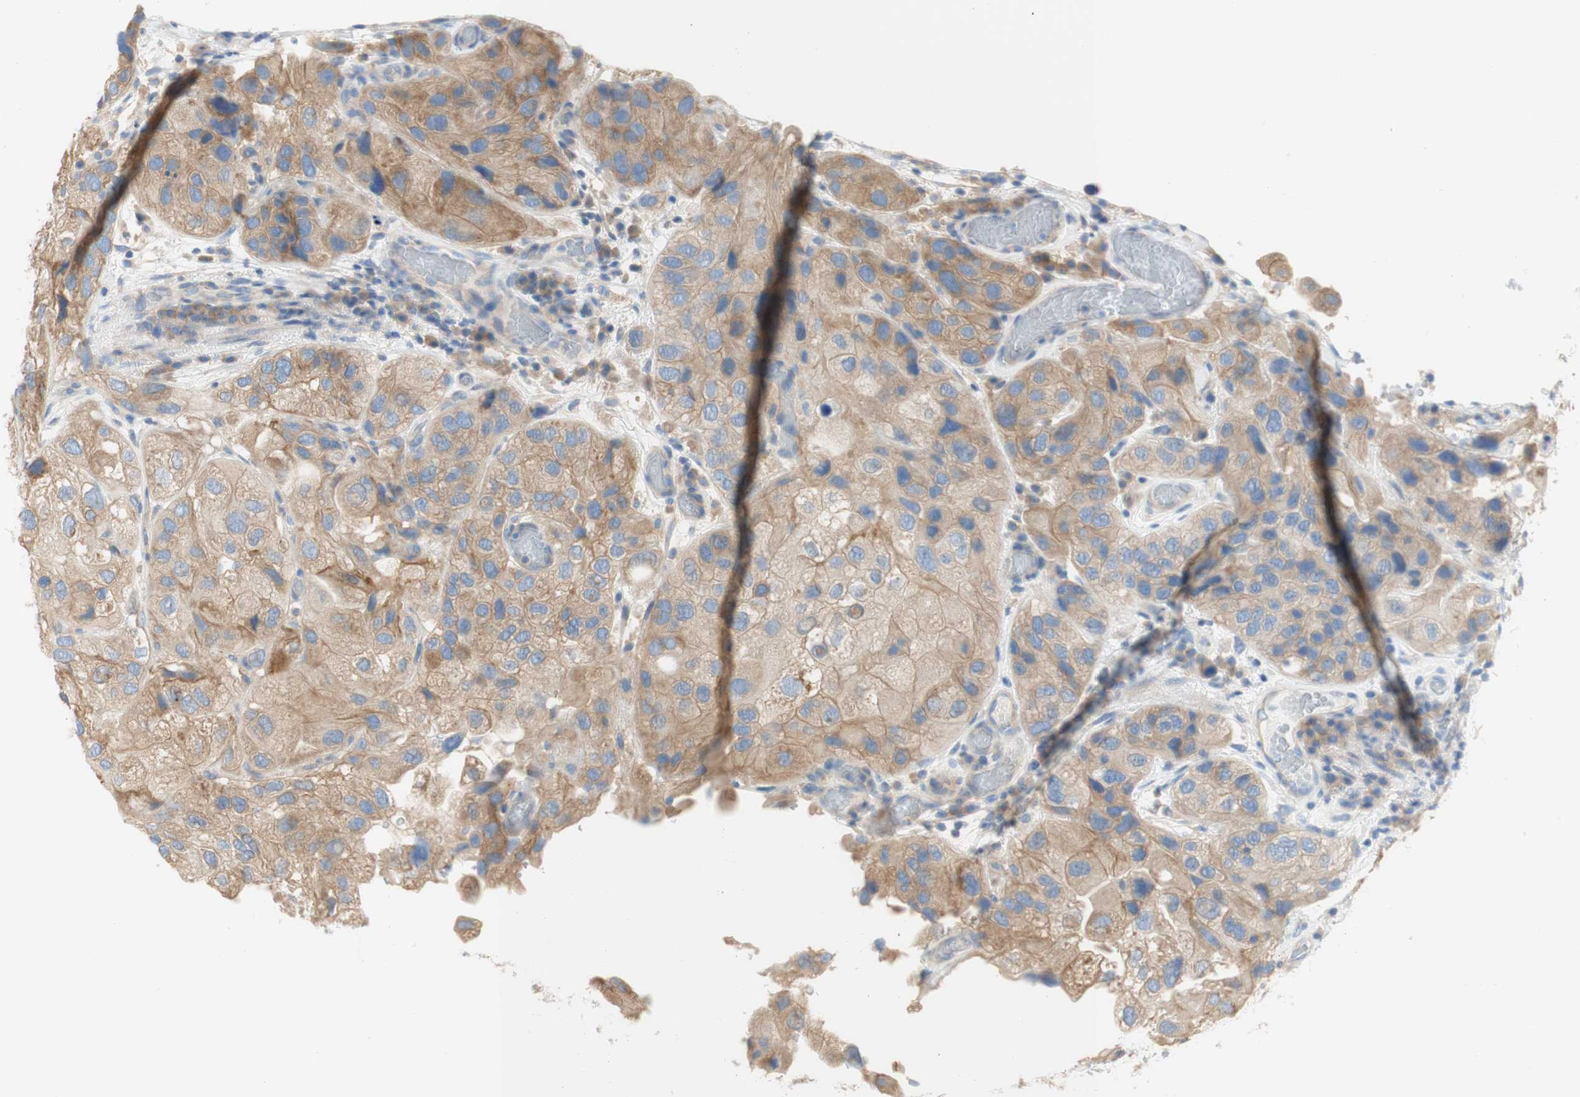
{"staining": {"intensity": "moderate", "quantity": ">75%", "location": "cytoplasmic/membranous"}, "tissue": "urothelial cancer", "cell_type": "Tumor cells", "image_type": "cancer", "snomed": [{"axis": "morphology", "description": "Urothelial carcinoma, High grade"}, {"axis": "topography", "description": "Urinary bladder"}], "caption": "High-magnification brightfield microscopy of urothelial carcinoma (high-grade) stained with DAB (3,3'-diaminobenzidine) (brown) and counterstained with hematoxylin (blue). tumor cells exhibit moderate cytoplasmic/membranous expression is appreciated in about>75% of cells. (Brightfield microscopy of DAB IHC at high magnification).", "gene": "ATP2B1", "patient": {"sex": "female", "age": 64}}